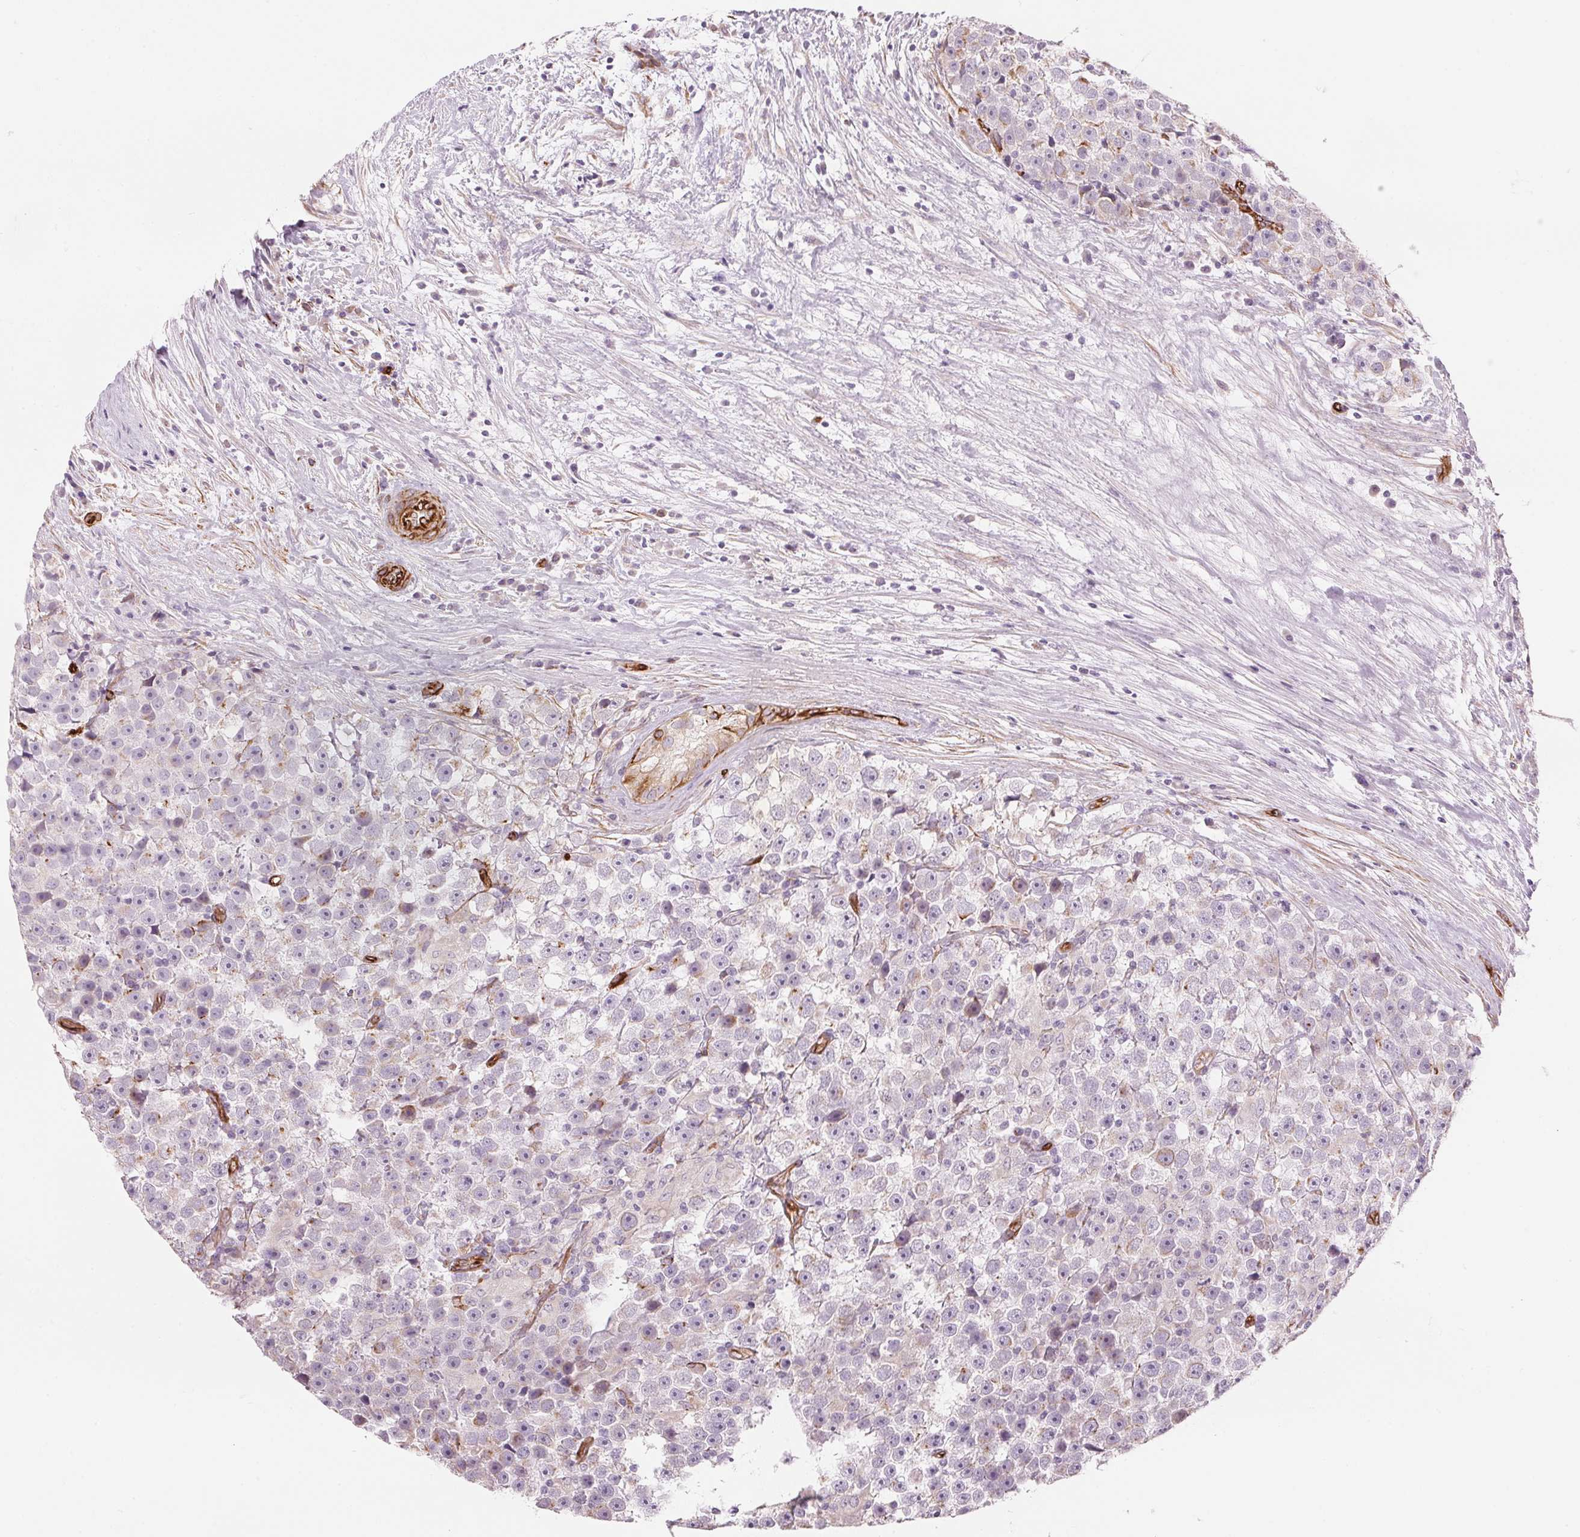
{"staining": {"intensity": "negative", "quantity": "none", "location": "none"}, "tissue": "testis cancer", "cell_type": "Tumor cells", "image_type": "cancer", "snomed": [{"axis": "morphology", "description": "Seminoma, NOS"}, {"axis": "topography", "description": "Testis"}], "caption": "Tumor cells are negative for brown protein staining in testis cancer.", "gene": "CLPS", "patient": {"sex": "male", "age": 31}}